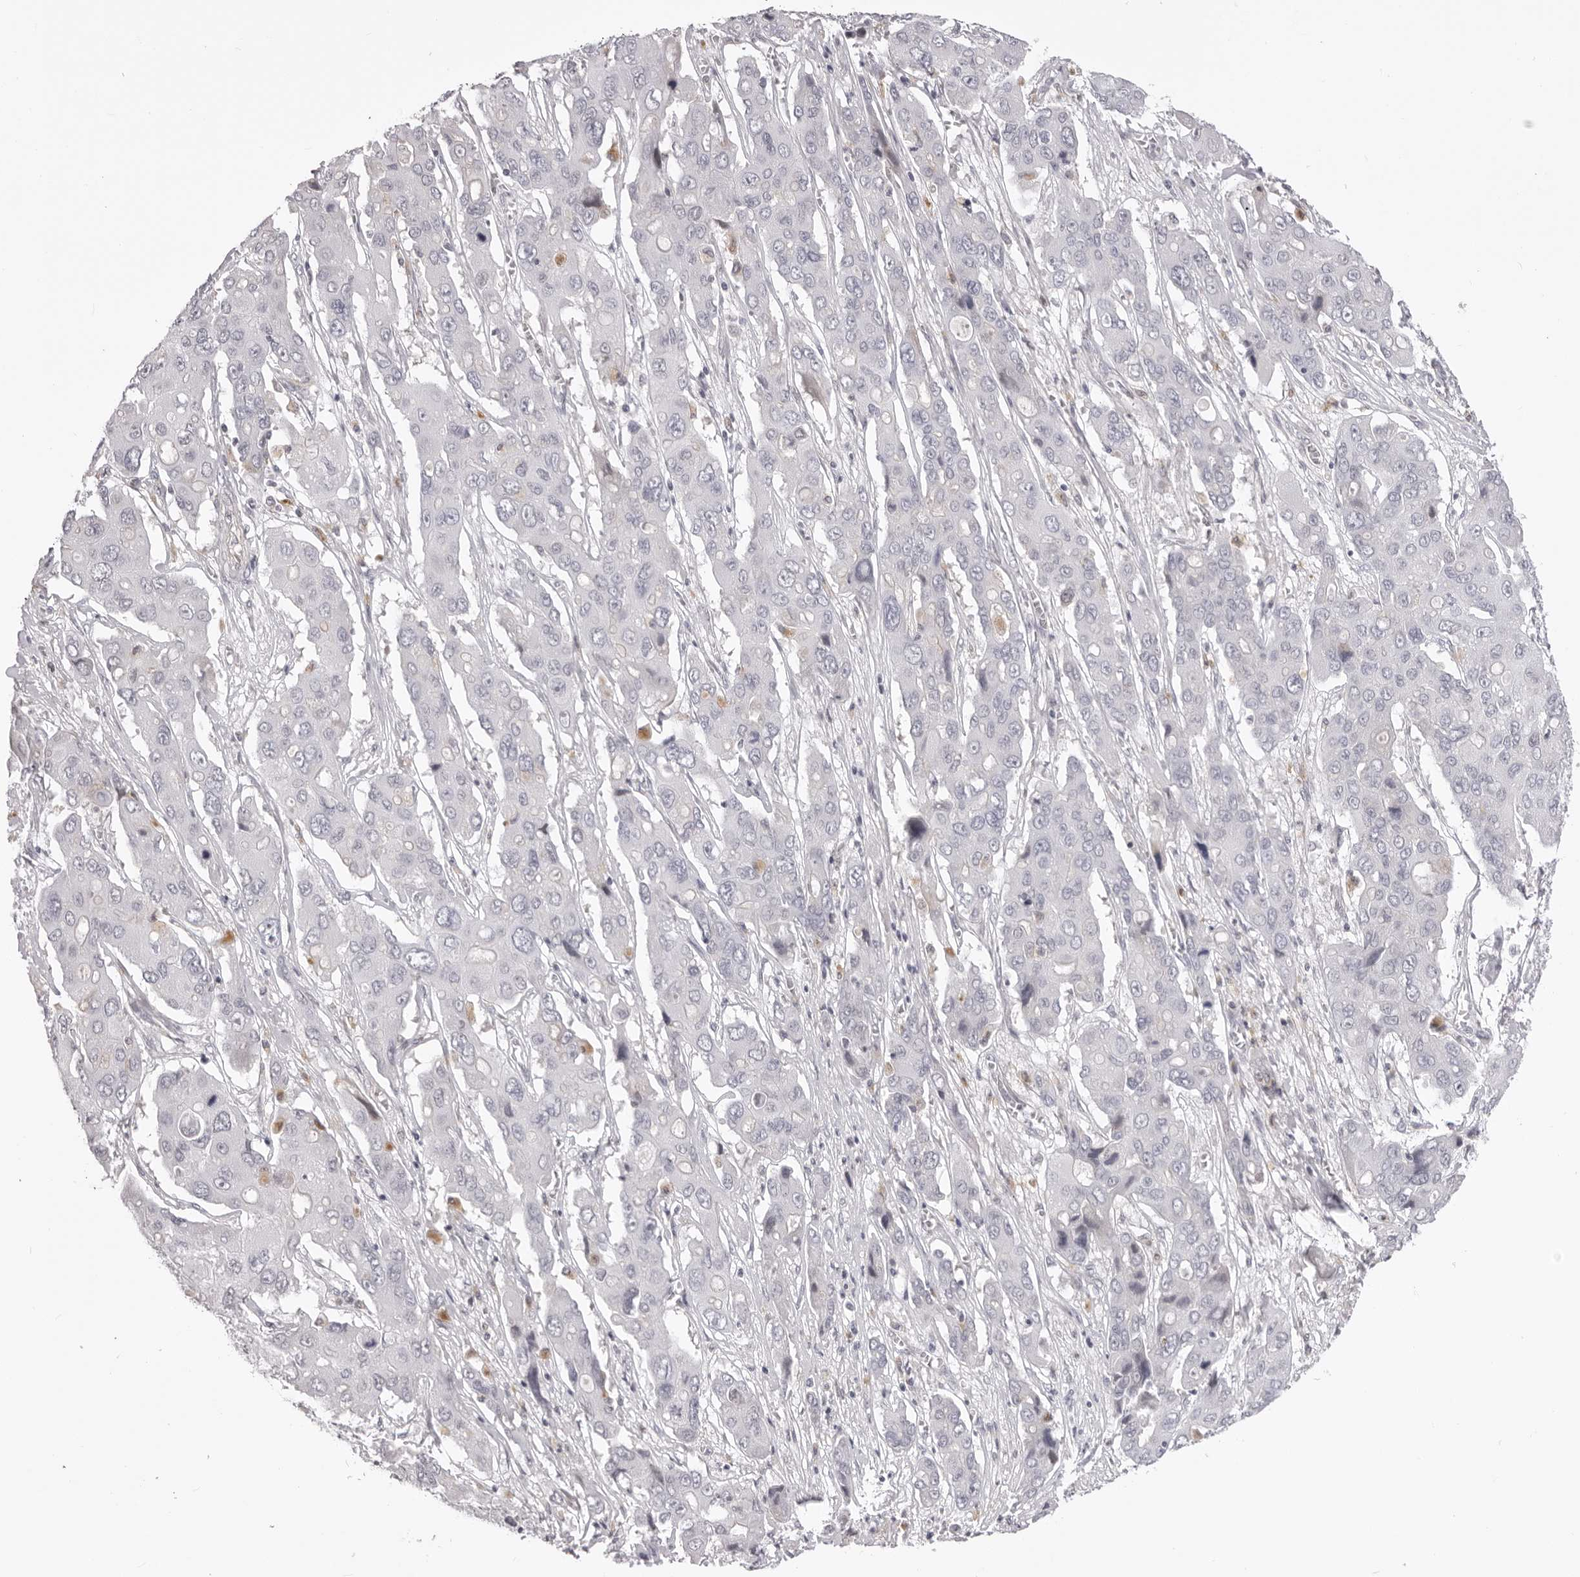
{"staining": {"intensity": "negative", "quantity": "none", "location": "none"}, "tissue": "liver cancer", "cell_type": "Tumor cells", "image_type": "cancer", "snomed": [{"axis": "morphology", "description": "Cholangiocarcinoma"}, {"axis": "topography", "description": "Liver"}], "caption": "DAB (3,3'-diaminobenzidine) immunohistochemical staining of human liver cholangiocarcinoma reveals no significant staining in tumor cells.", "gene": "SUGCT", "patient": {"sex": "male", "age": 67}}